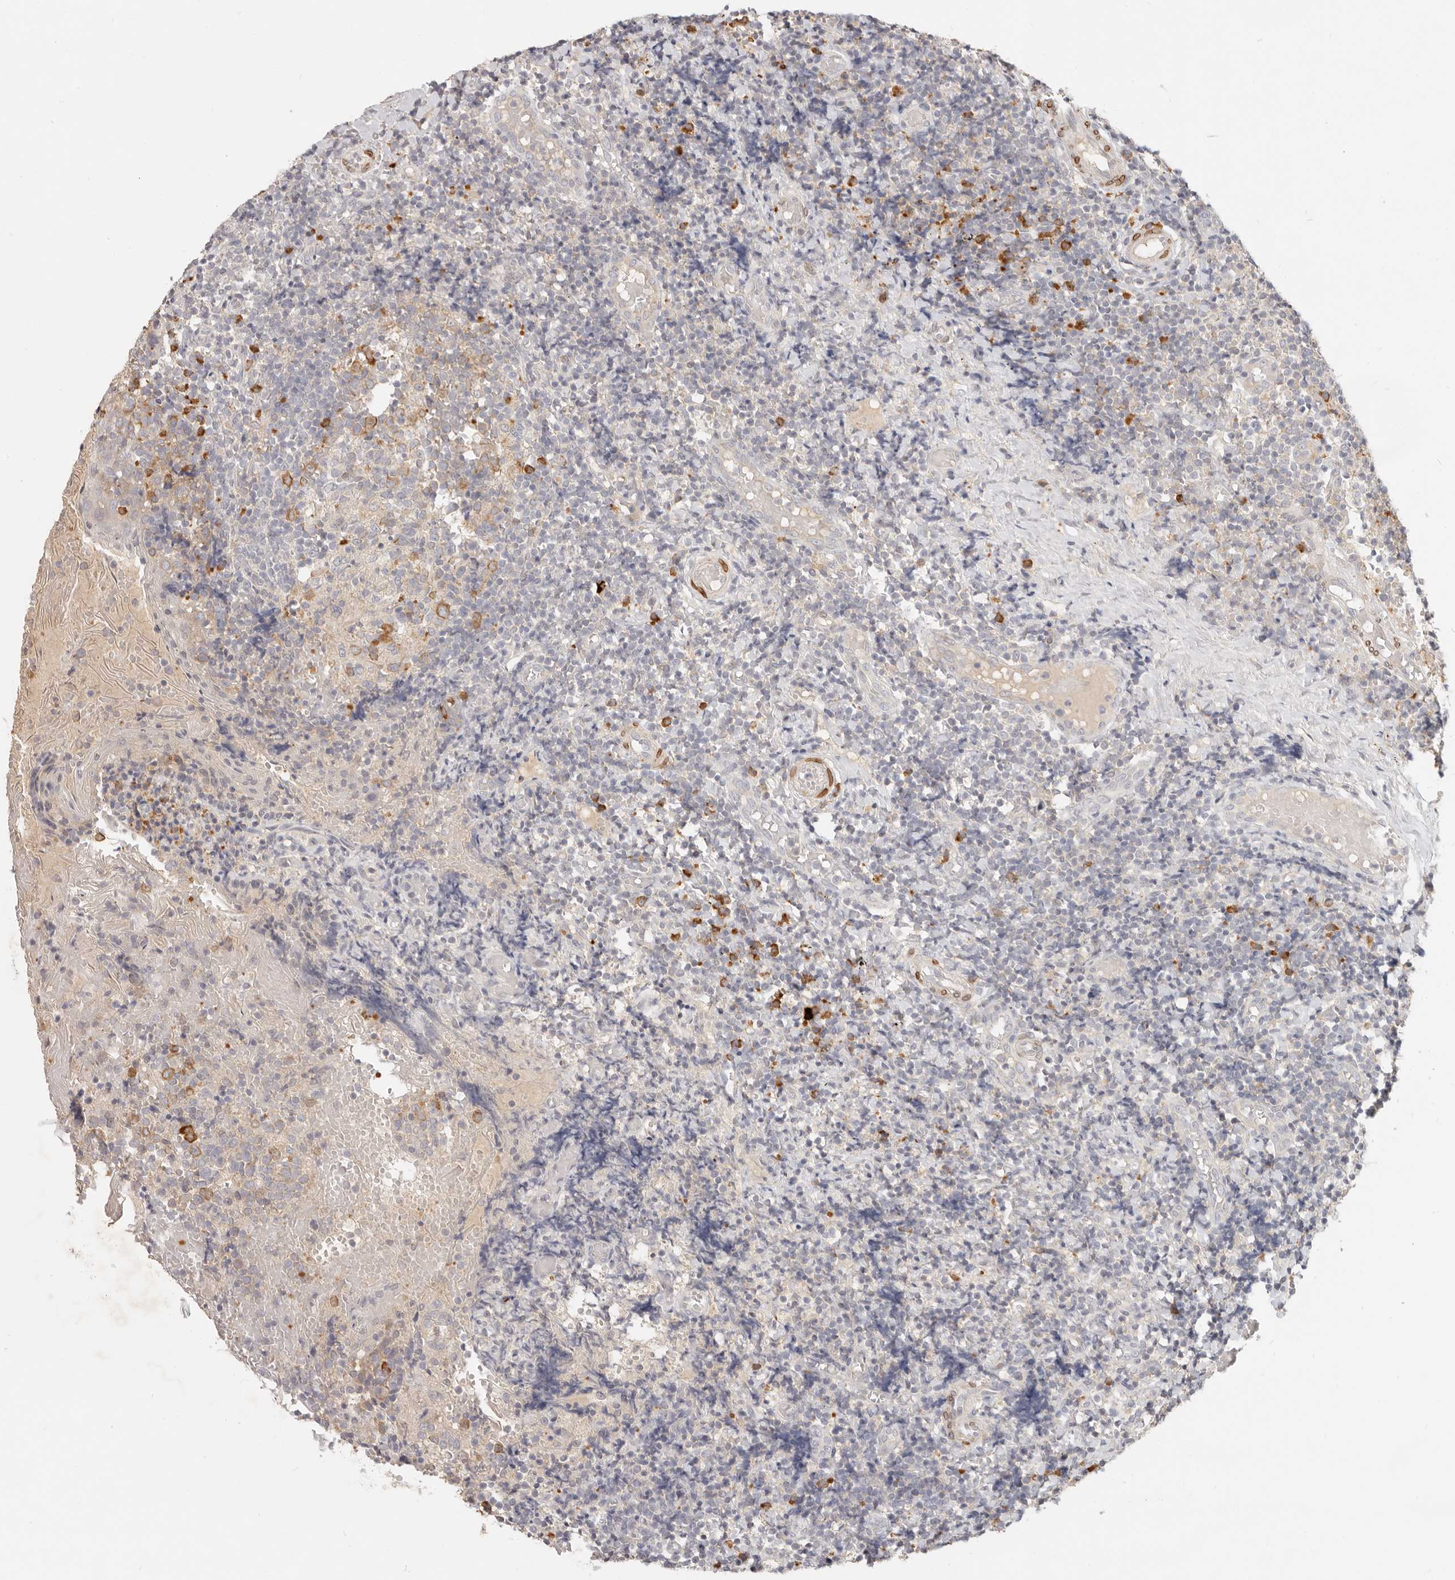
{"staining": {"intensity": "strong", "quantity": "<25%", "location": "cytoplasmic/membranous"}, "tissue": "tonsil", "cell_type": "Germinal center cells", "image_type": "normal", "snomed": [{"axis": "morphology", "description": "Normal tissue, NOS"}, {"axis": "topography", "description": "Tonsil"}], "caption": "This is an image of immunohistochemistry staining of benign tonsil, which shows strong positivity in the cytoplasmic/membranous of germinal center cells.", "gene": "PABPC4", "patient": {"sex": "female", "age": 19}}